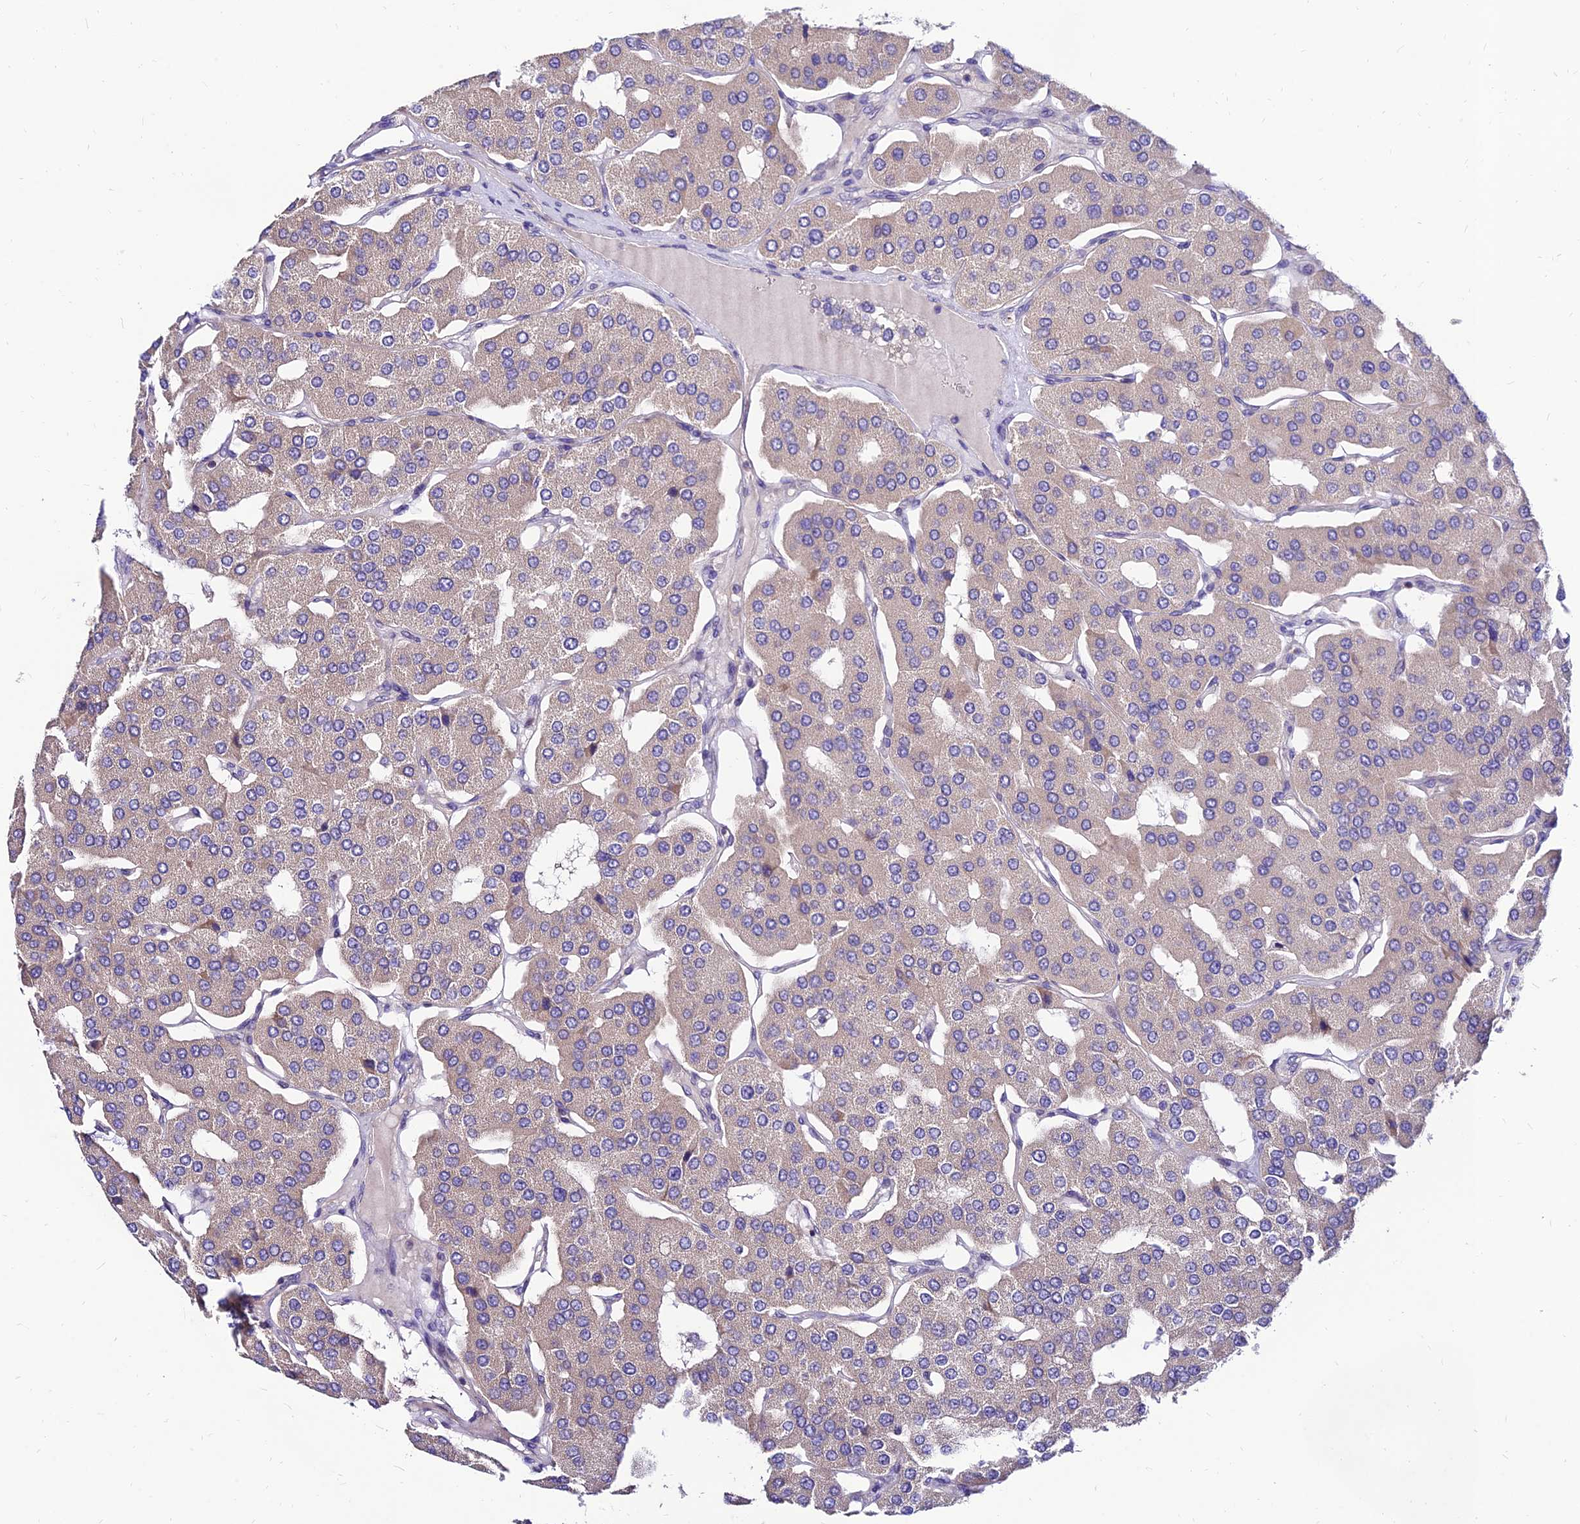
{"staining": {"intensity": "negative", "quantity": "none", "location": "none"}, "tissue": "parathyroid gland", "cell_type": "Glandular cells", "image_type": "normal", "snomed": [{"axis": "morphology", "description": "Normal tissue, NOS"}, {"axis": "morphology", "description": "Adenoma, NOS"}, {"axis": "topography", "description": "Parathyroid gland"}], "caption": "This is an IHC histopathology image of normal parathyroid gland. There is no staining in glandular cells.", "gene": "C6orf132", "patient": {"sex": "female", "age": 86}}